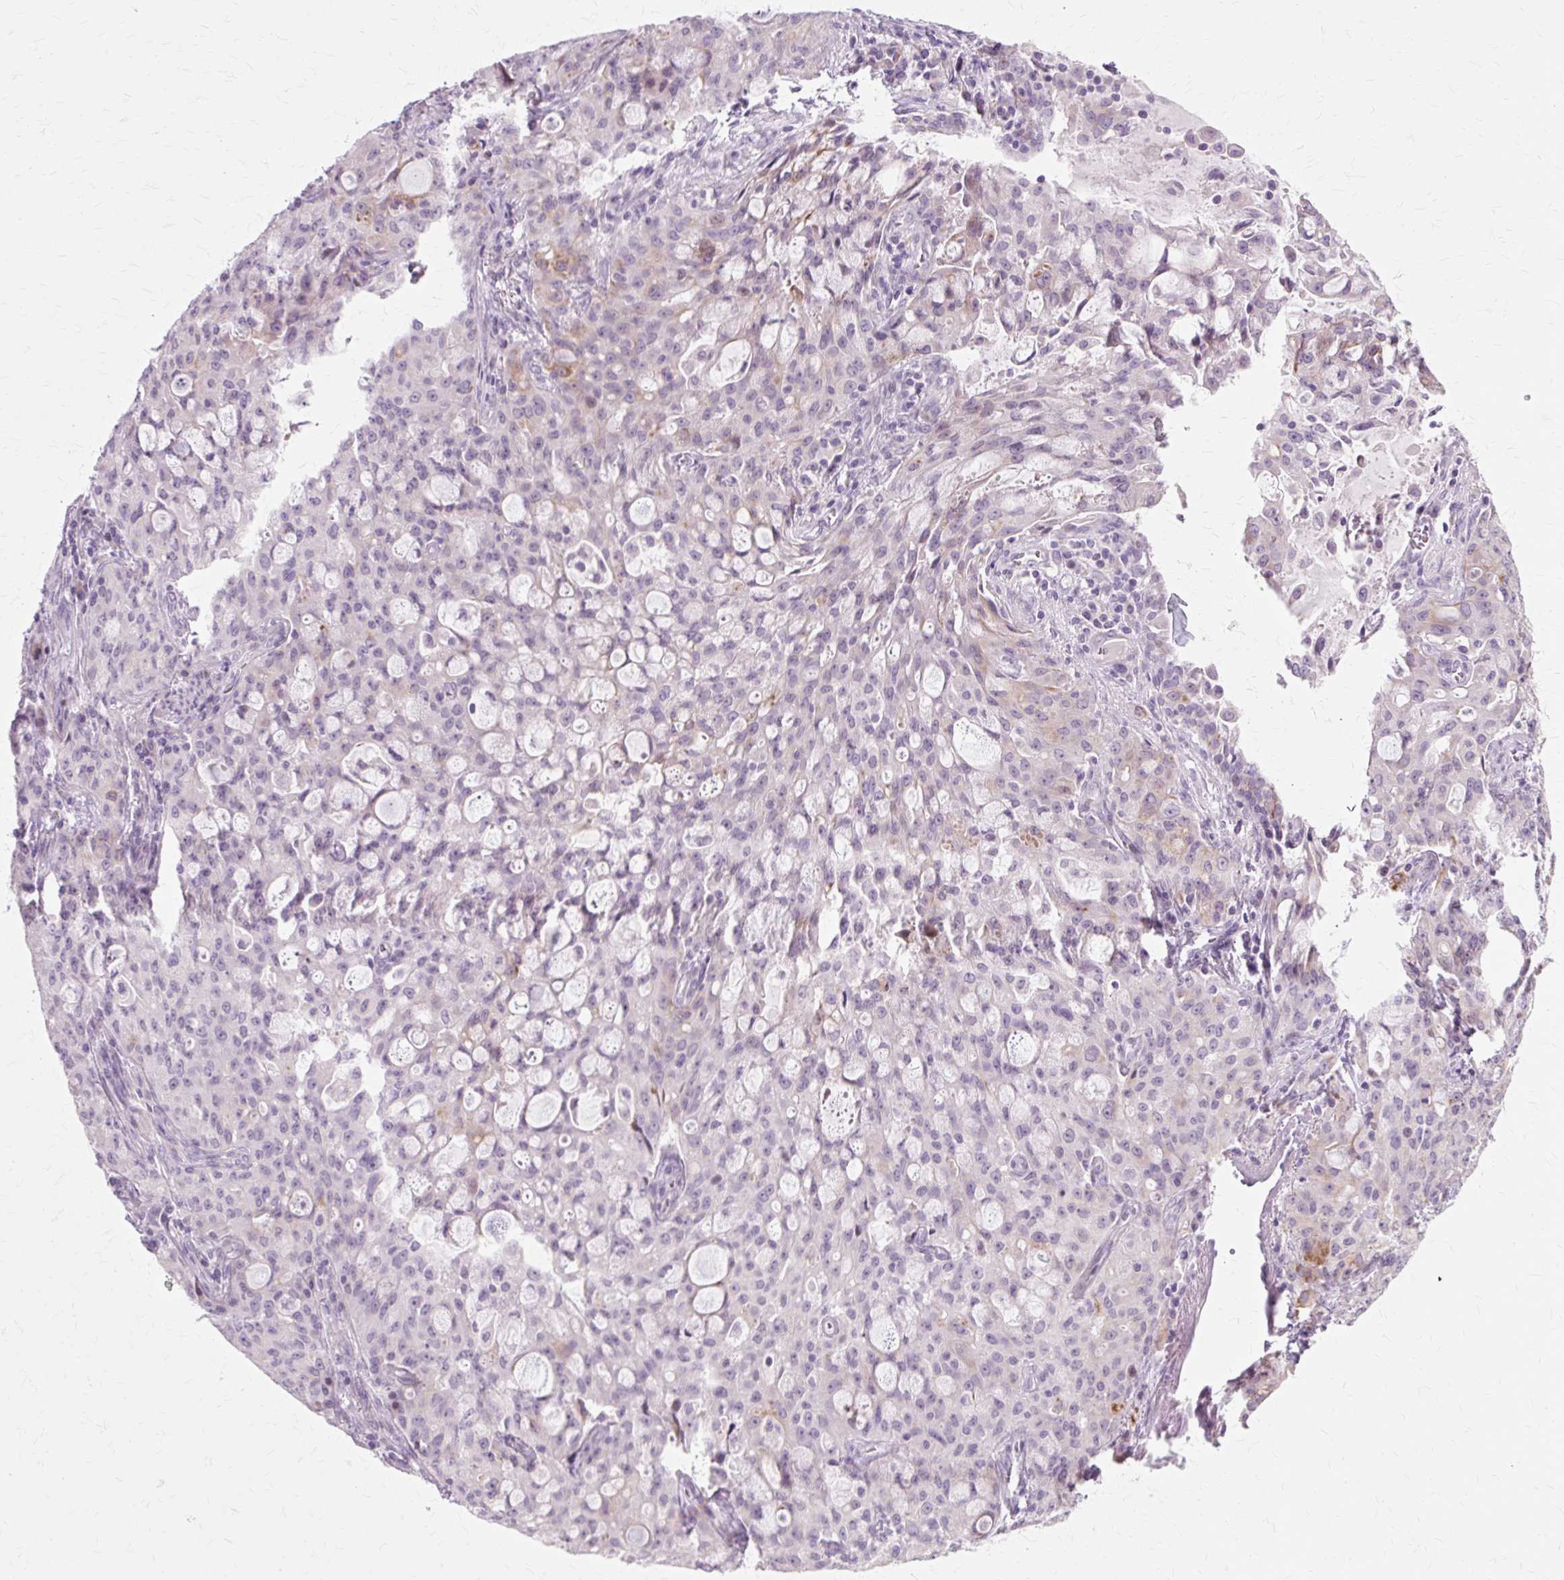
{"staining": {"intensity": "weak", "quantity": "<25%", "location": "cytoplasmic/membranous"}, "tissue": "lung cancer", "cell_type": "Tumor cells", "image_type": "cancer", "snomed": [{"axis": "morphology", "description": "Adenocarcinoma, NOS"}, {"axis": "topography", "description": "Lung"}], "caption": "Tumor cells are negative for brown protein staining in lung adenocarcinoma.", "gene": "IRX2", "patient": {"sex": "female", "age": 44}}